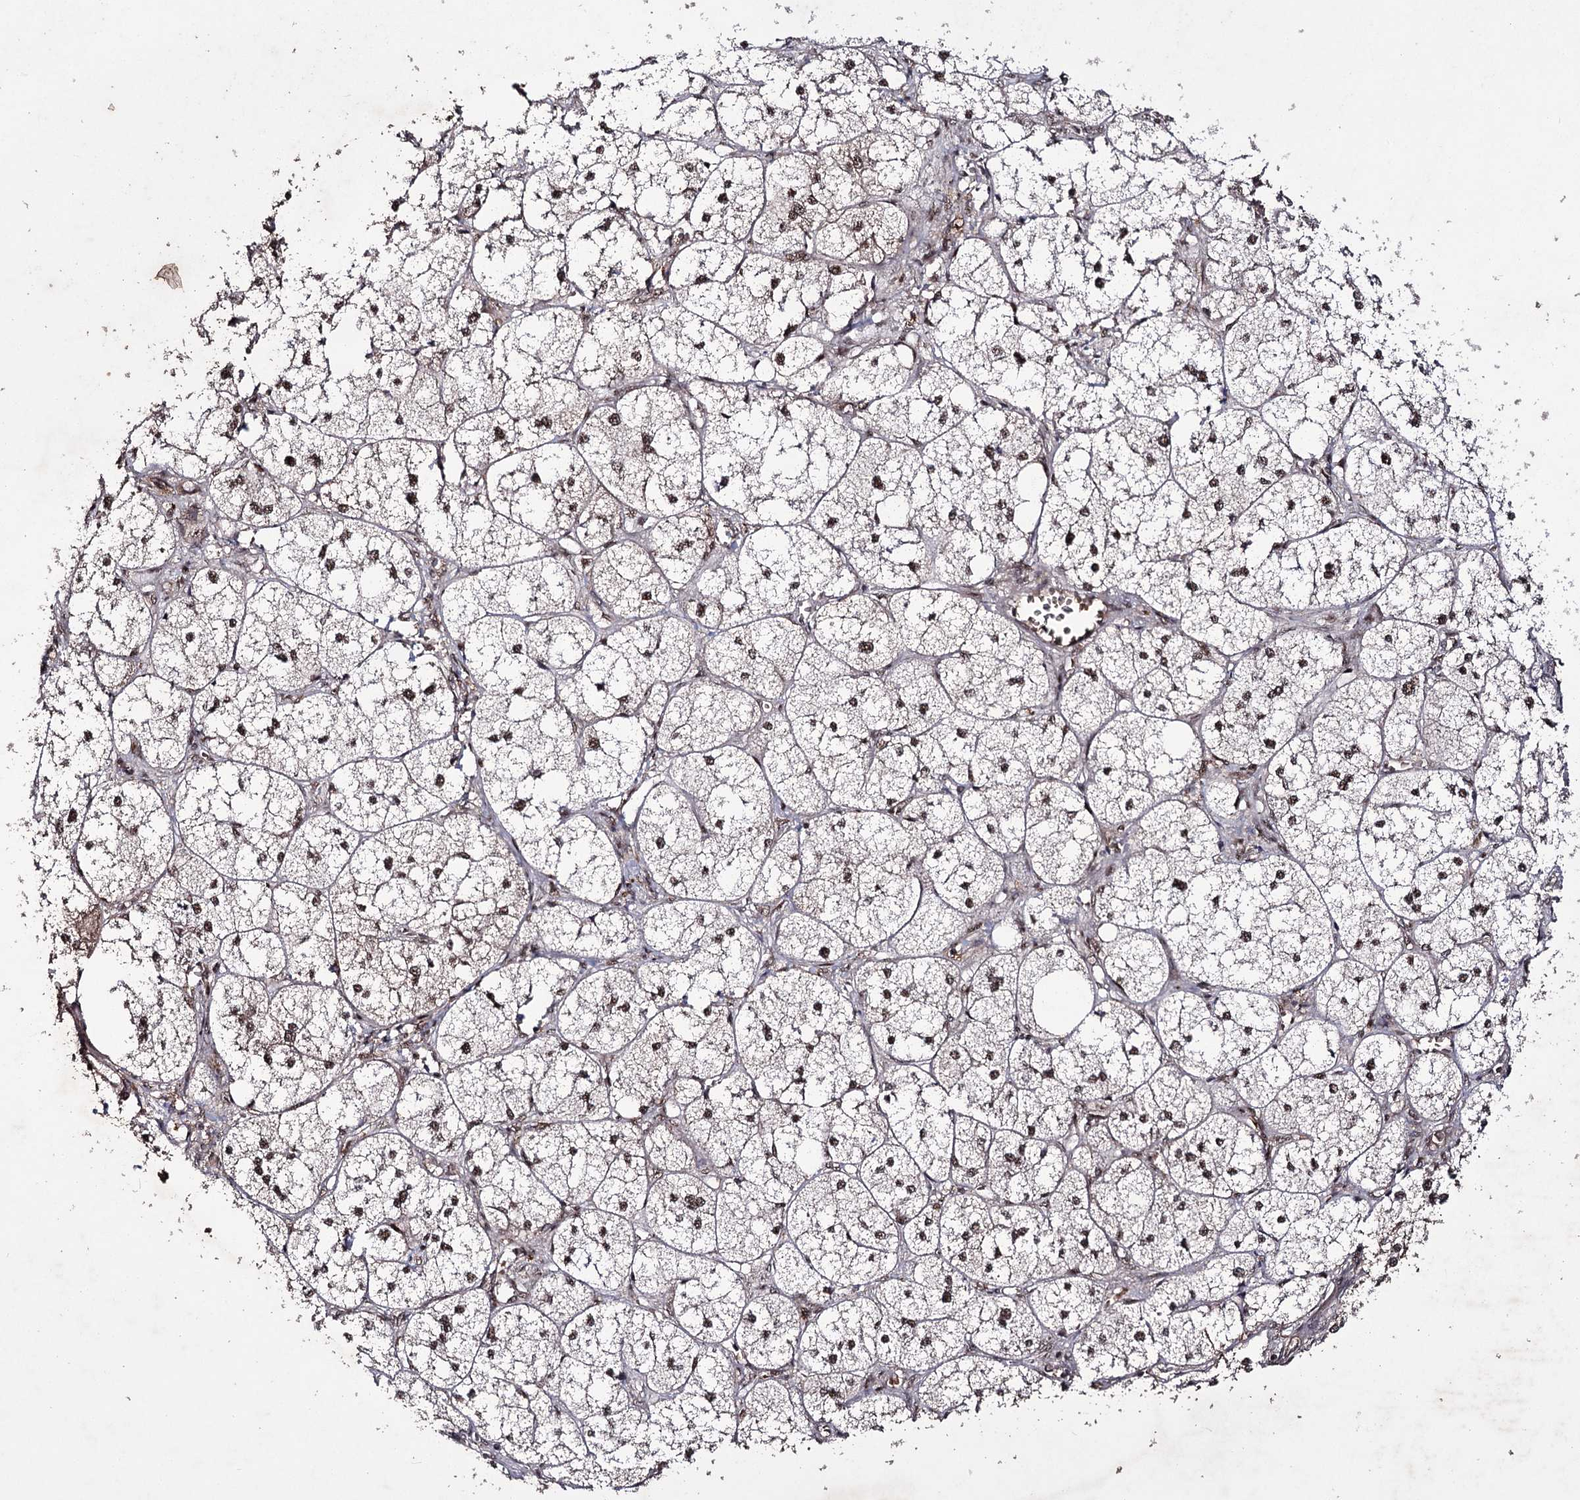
{"staining": {"intensity": "strong", "quantity": ">75%", "location": "nuclear"}, "tissue": "adrenal gland", "cell_type": "Glandular cells", "image_type": "normal", "snomed": [{"axis": "morphology", "description": "Normal tissue, NOS"}, {"axis": "topography", "description": "Adrenal gland"}], "caption": "Immunohistochemical staining of unremarkable adrenal gland exhibits high levels of strong nuclear positivity in about >75% of glandular cells. The staining is performed using DAB (3,3'-diaminobenzidine) brown chromogen to label protein expression. The nuclei are counter-stained blue using hematoxylin.", "gene": "PRPF40A", "patient": {"sex": "female", "age": 61}}